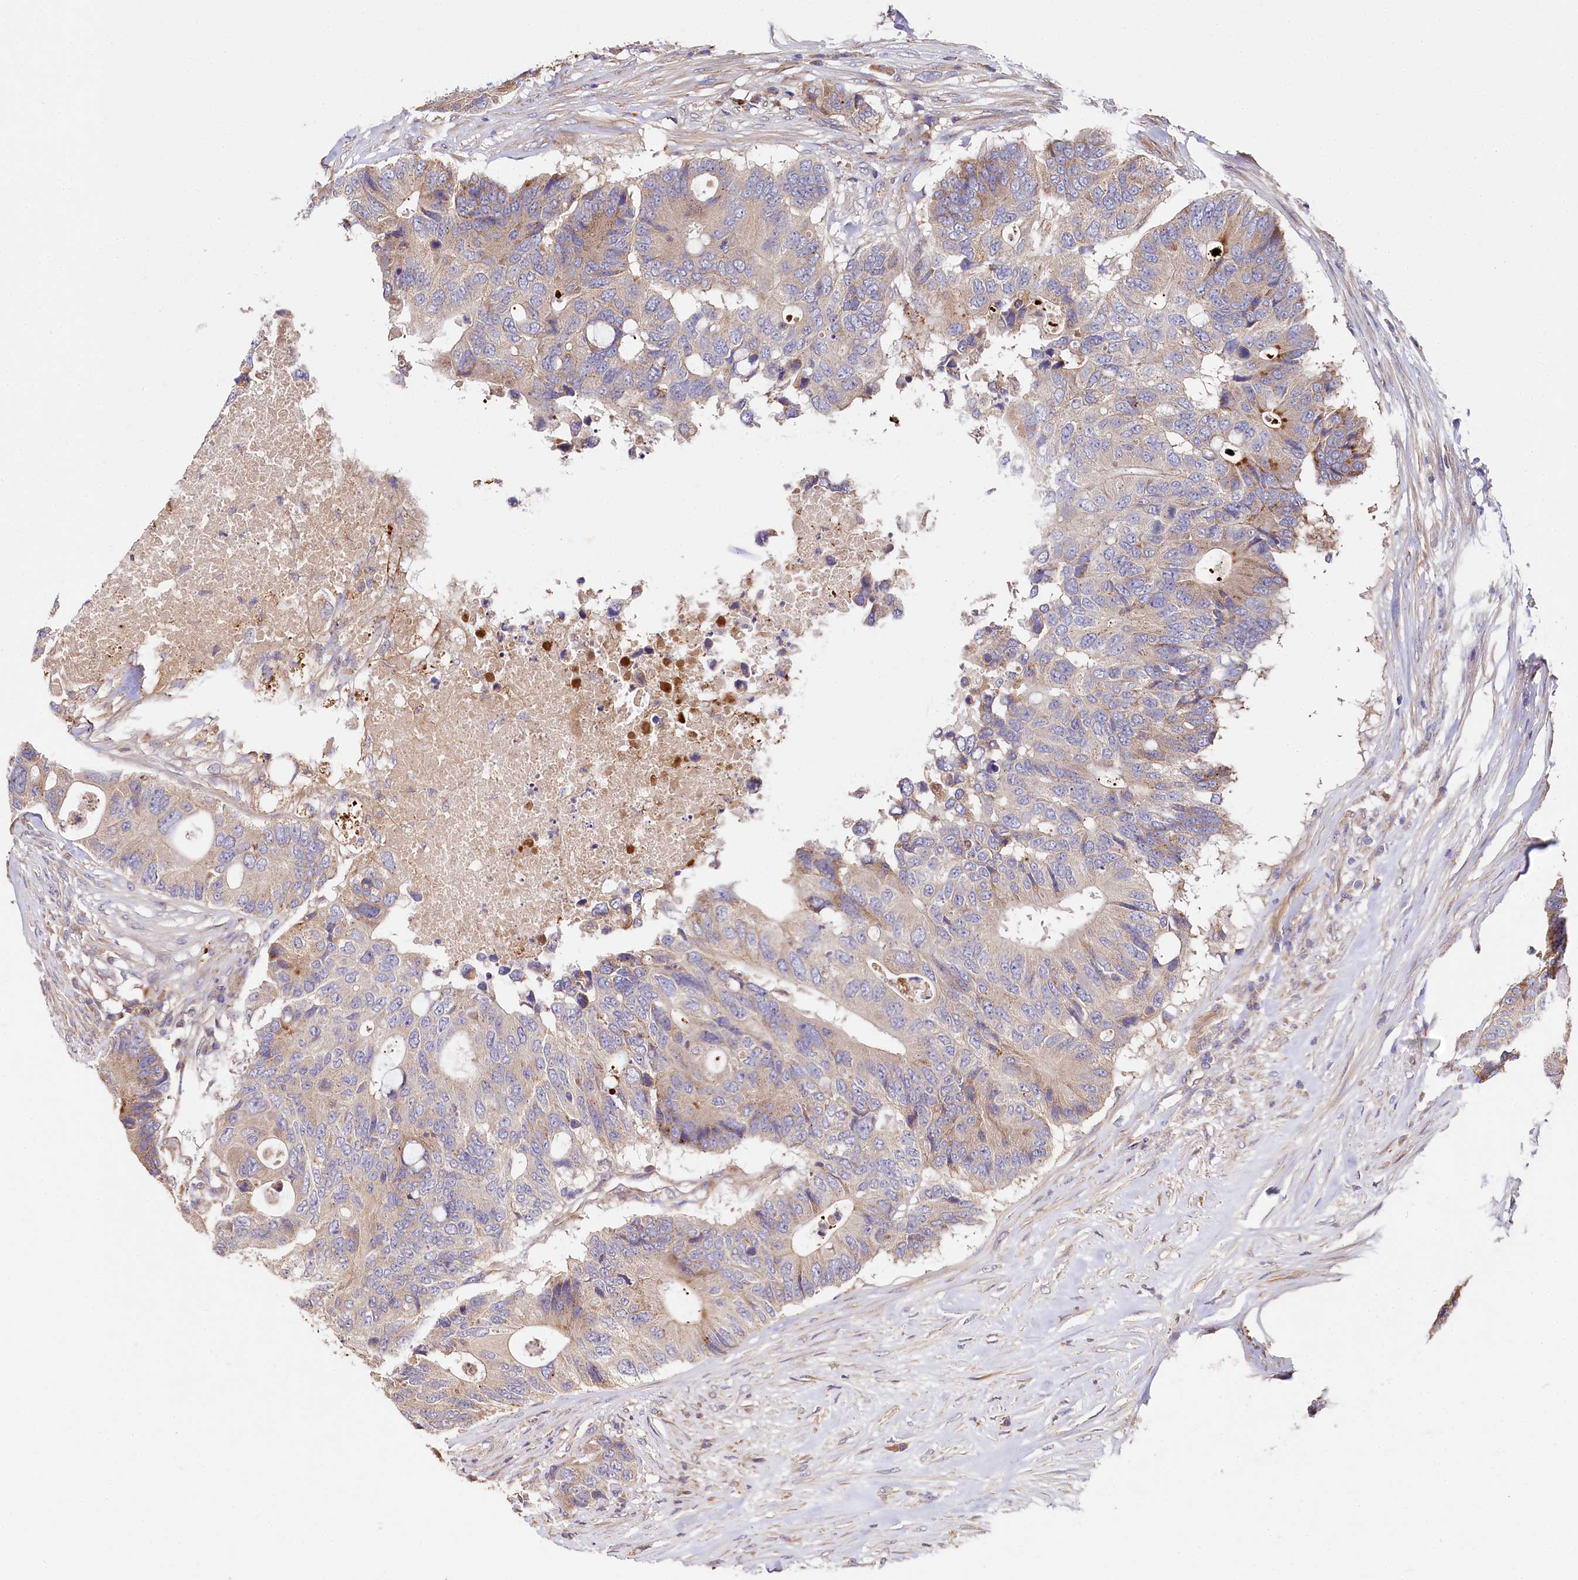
{"staining": {"intensity": "moderate", "quantity": "25%-75%", "location": "cytoplasmic/membranous"}, "tissue": "colorectal cancer", "cell_type": "Tumor cells", "image_type": "cancer", "snomed": [{"axis": "morphology", "description": "Adenocarcinoma, NOS"}, {"axis": "topography", "description": "Colon"}], "caption": "The histopathology image displays staining of adenocarcinoma (colorectal), revealing moderate cytoplasmic/membranous protein staining (brown color) within tumor cells. (IHC, brightfield microscopy, high magnification).", "gene": "SPRYD3", "patient": {"sex": "male", "age": 71}}